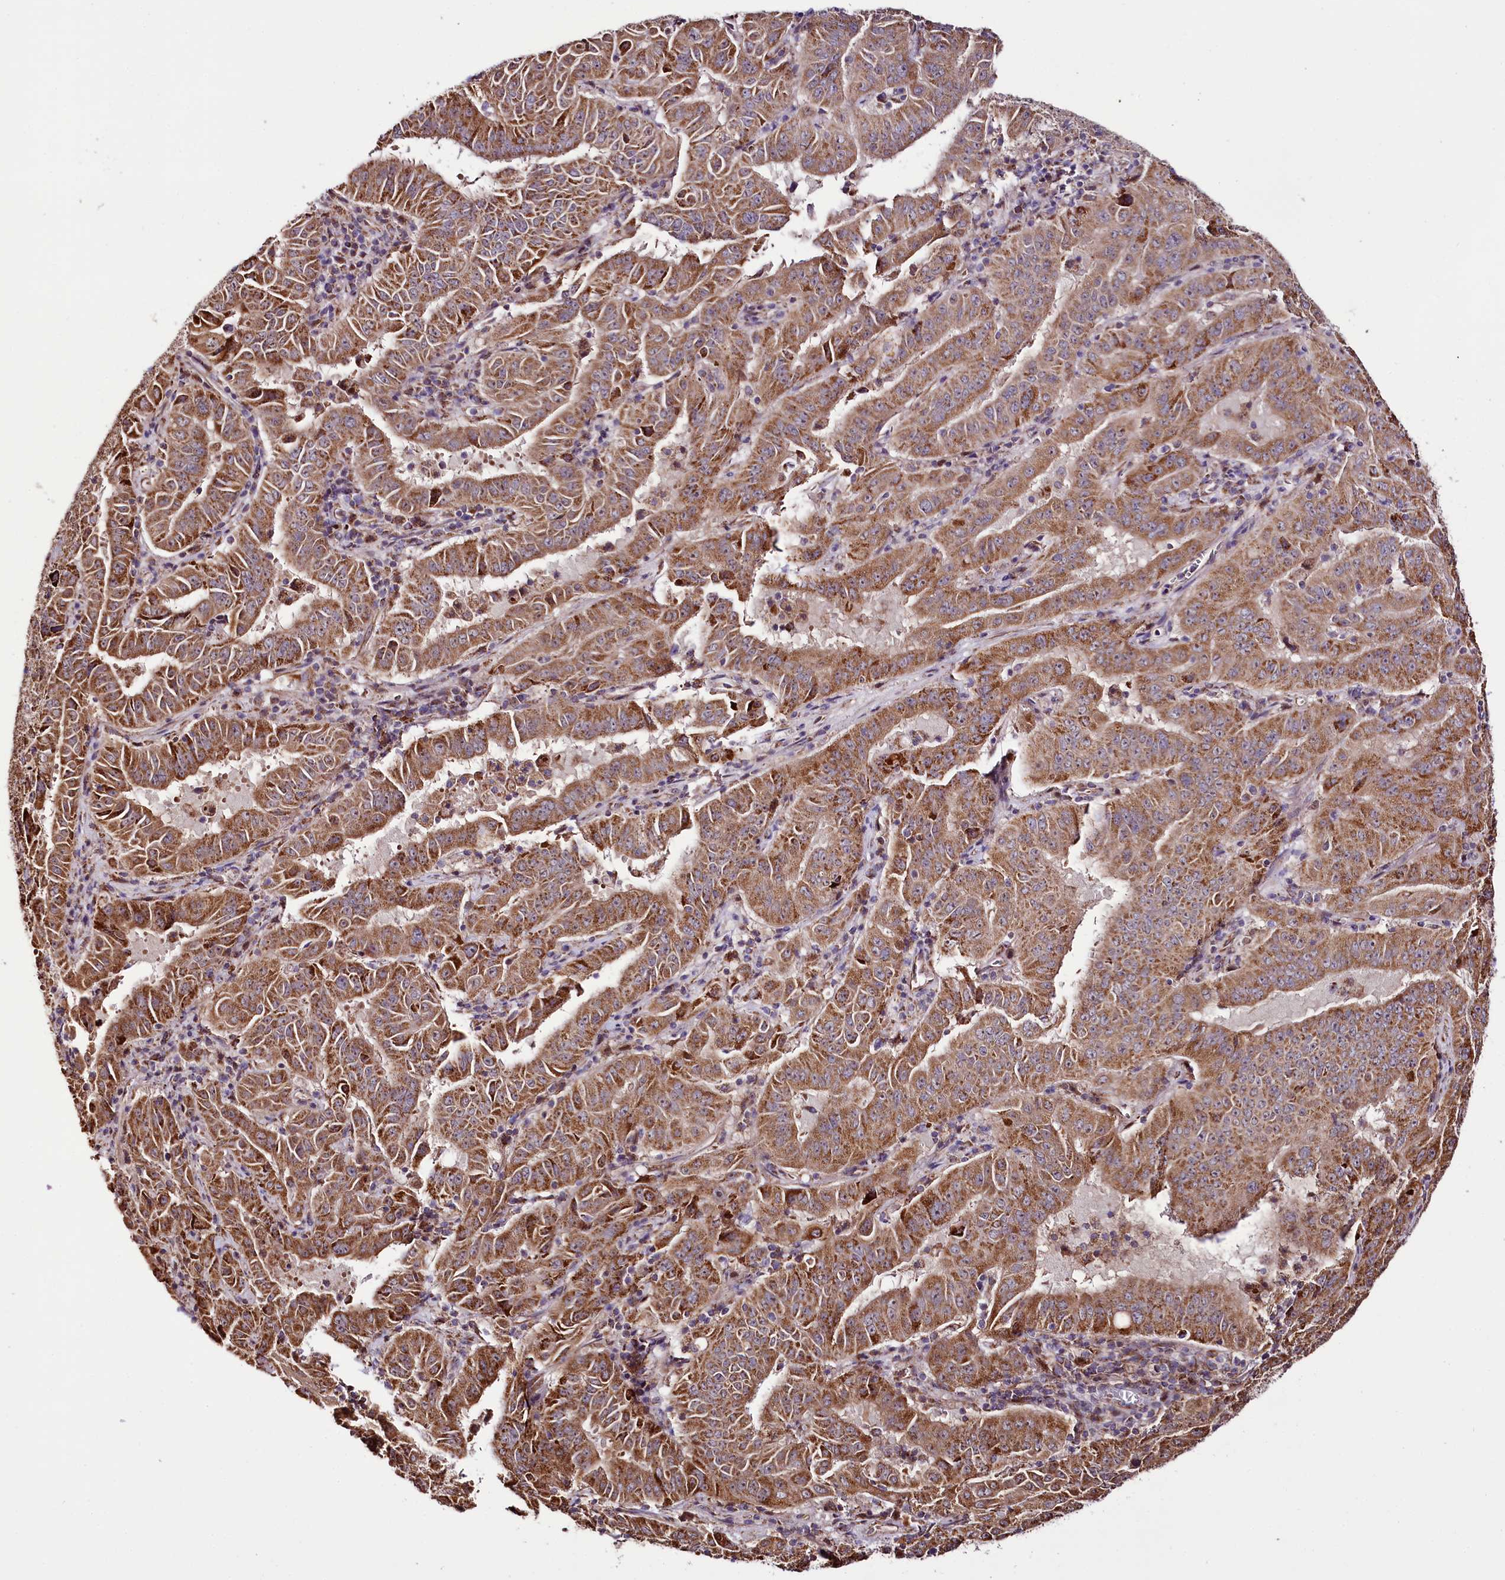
{"staining": {"intensity": "moderate", "quantity": ">75%", "location": "cytoplasmic/membranous"}, "tissue": "pancreatic cancer", "cell_type": "Tumor cells", "image_type": "cancer", "snomed": [{"axis": "morphology", "description": "Adenocarcinoma, NOS"}, {"axis": "topography", "description": "Pancreas"}], "caption": "Pancreatic adenocarcinoma tissue displays moderate cytoplasmic/membranous staining in about >75% of tumor cells", "gene": "ST7", "patient": {"sex": "male", "age": 63}}